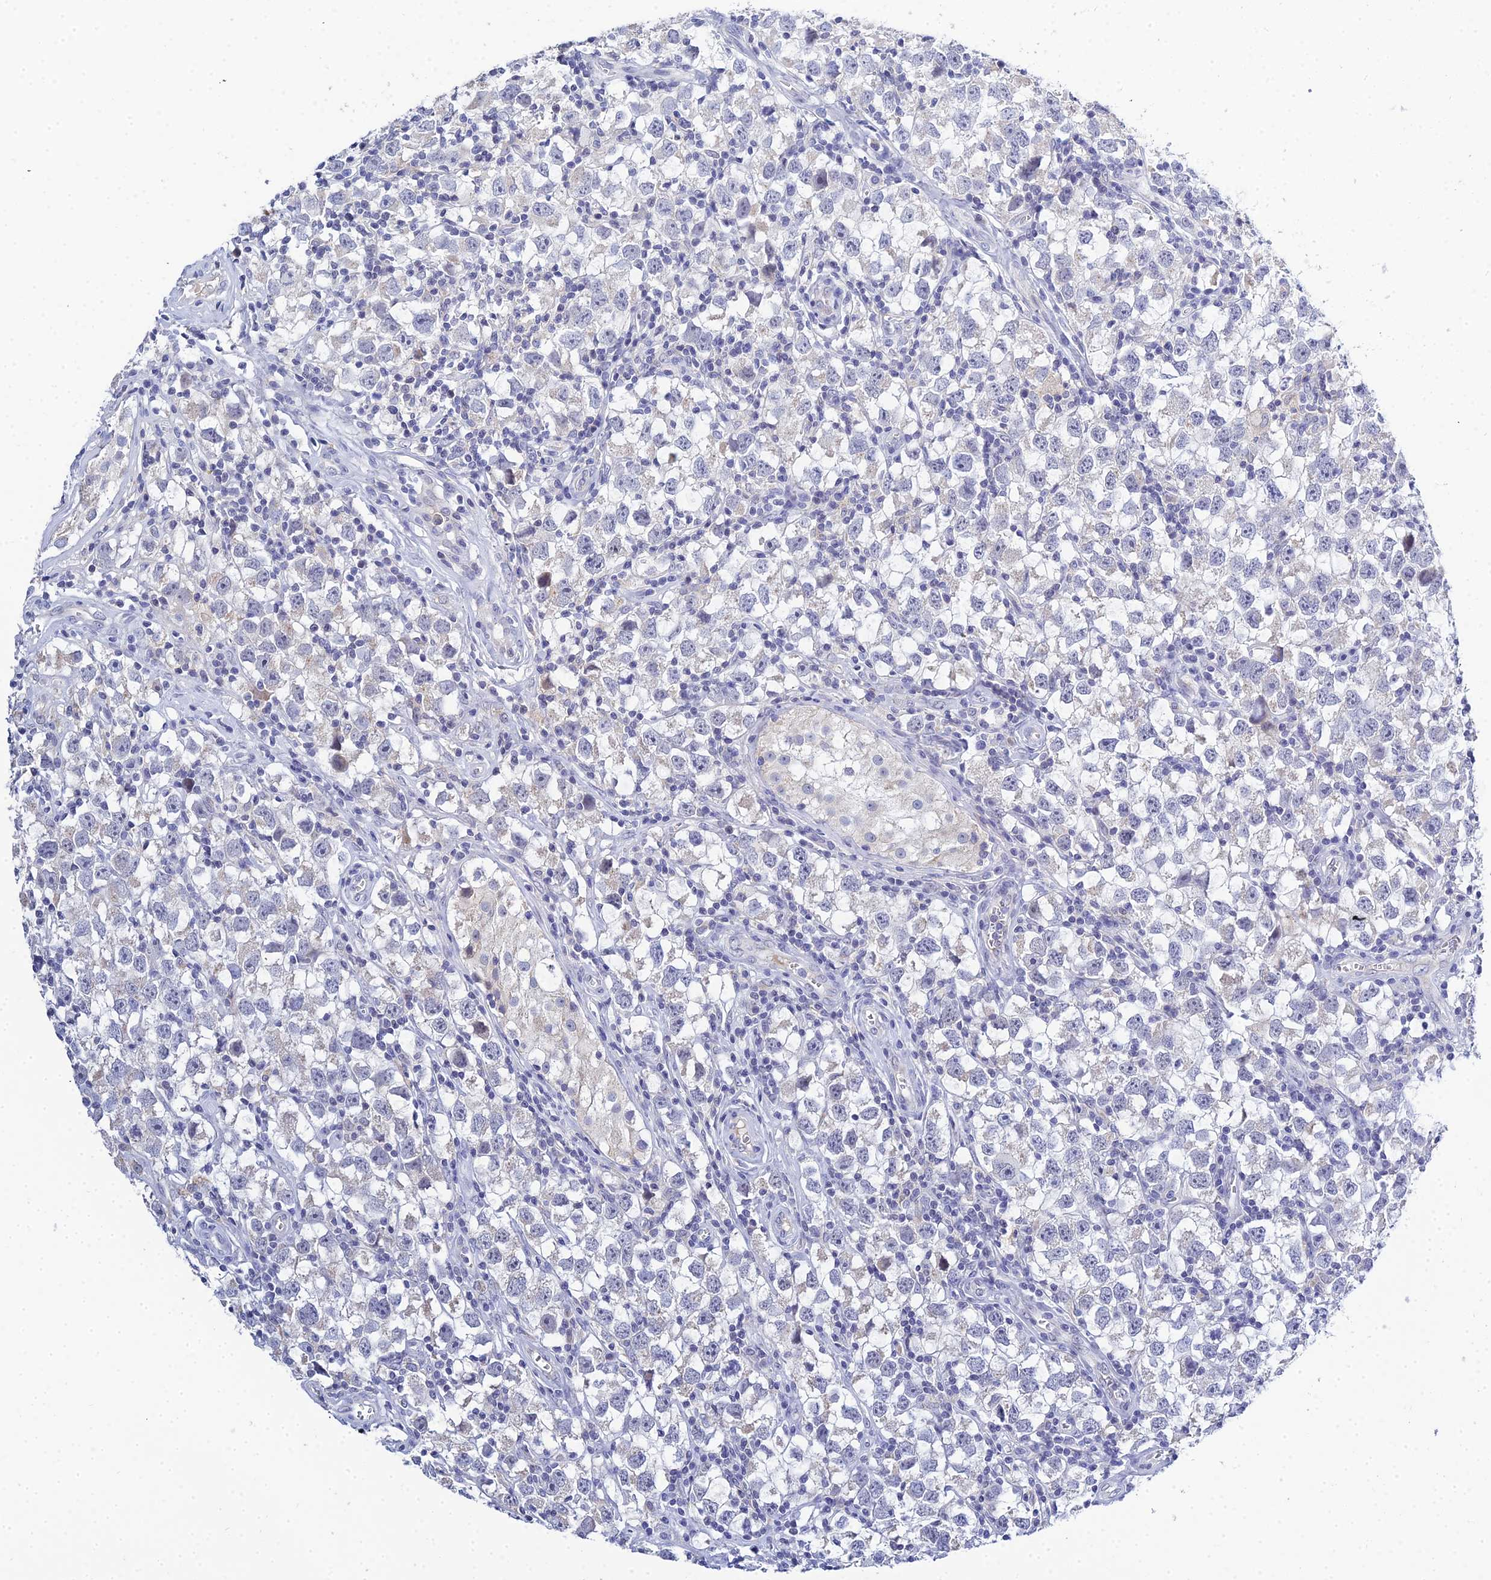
{"staining": {"intensity": "negative", "quantity": "none", "location": "none"}, "tissue": "testis cancer", "cell_type": "Tumor cells", "image_type": "cancer", "snomed": [{"axis": "morphology", "description": "Seminoma, NOS"}, {"axis": "morphology", "description": "Carcinoma, Embryonal, NOS"}, {"axis": "topography", "description": "Testis"}], "caption": "Tumor cells are negative for protein expression in human testis seminoma. Nuclei are stained in blue.", "gene": "ZXDA", "patient": {"sex": "male", "age": 29}}